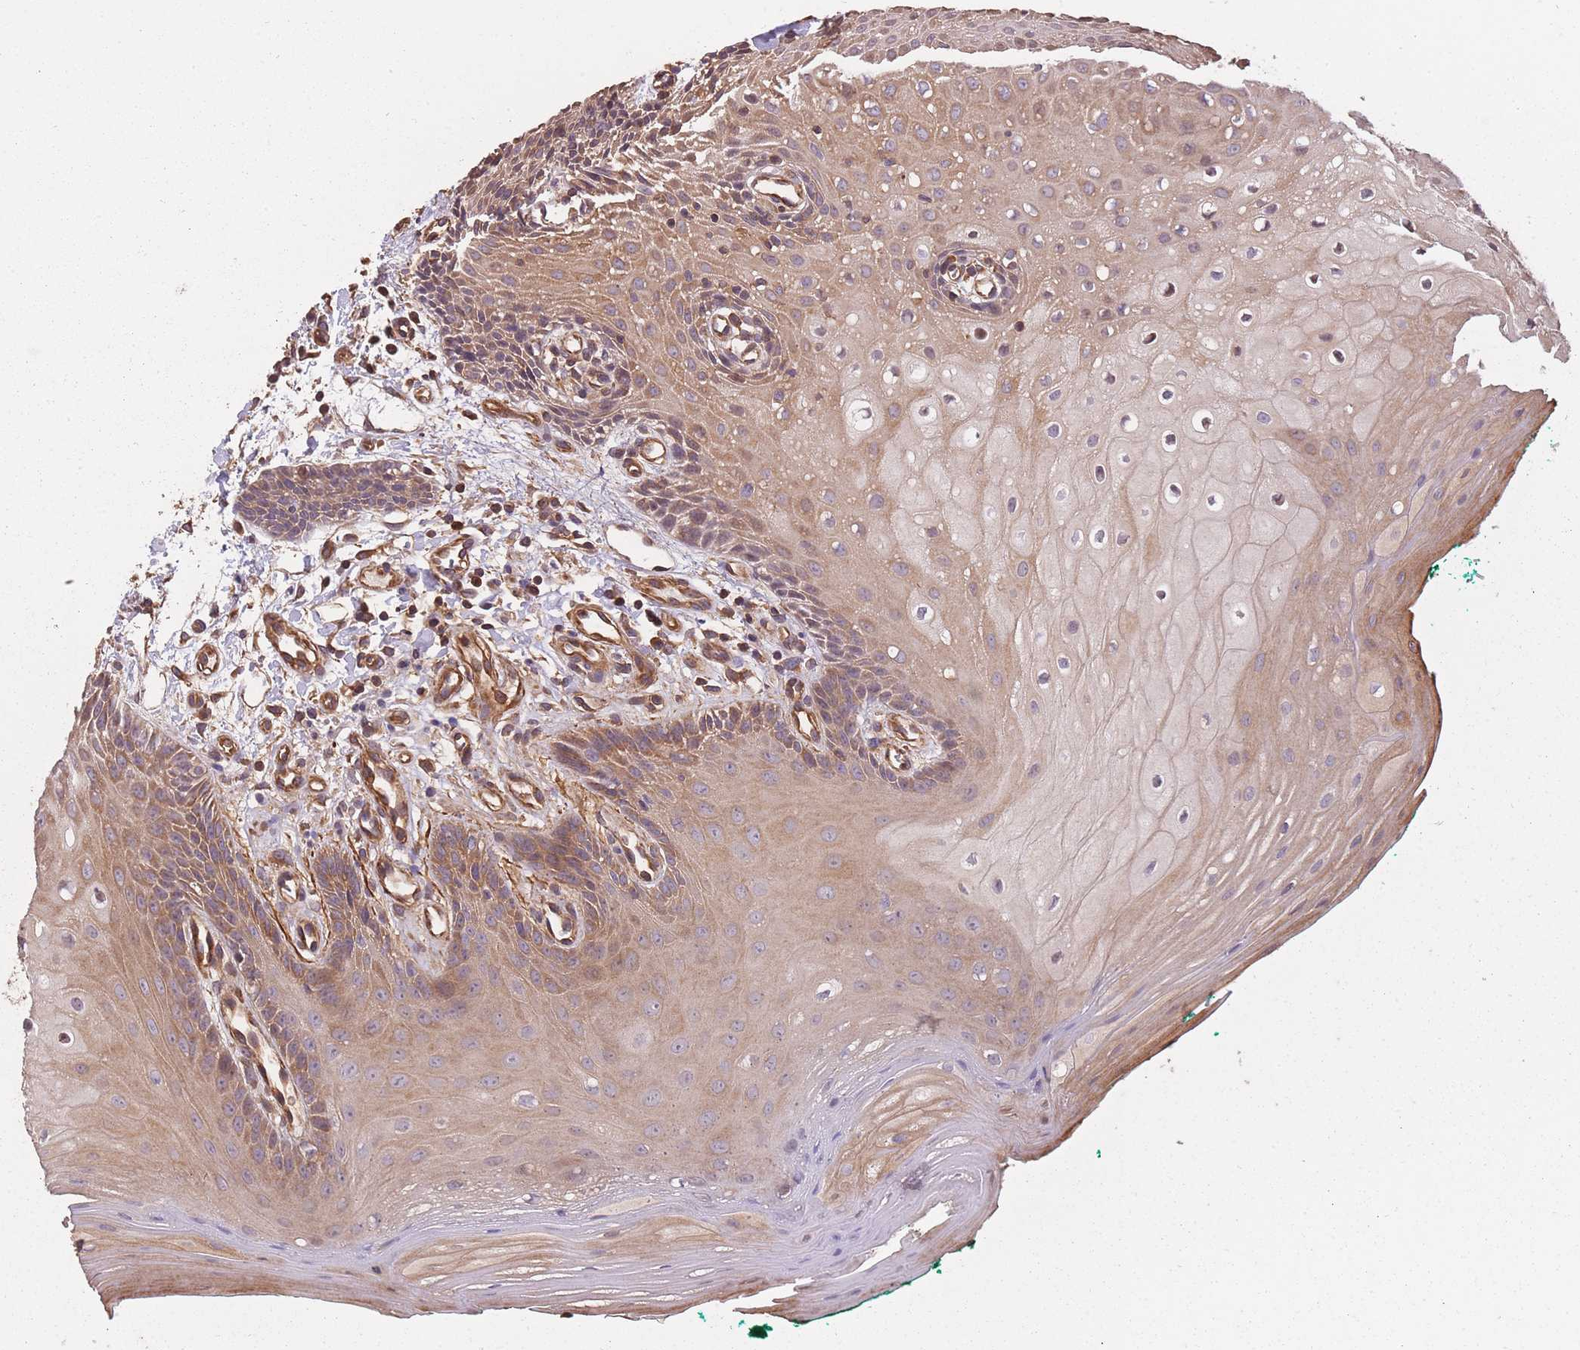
{"staining": {"intensity": "moderate", "quantity": "25%-75%", "location": "cytoplasmic/membranous,nuclear"}, "tissue": "oral mucosa", "cell_type": "Squamous epithelial cells", "image_type": "normal", "snomed": [{"axis": "morphology", "description": "Normal tissue, NOS"}, {"axis": "morphology", "description": "Squamous cell carcinoma, NOS"}, {"axis": "topography", "description": "Oral tissue"}, {"axis": "topography", "description": "Tounge, NOS"}, {"axis": "topography", "description": "Head-Neck"}], "caption": "Brown immunohistochemical staining in unremarkable human oral mucosa exhibits moderate cytoplasmic/membranous,nuclear staining in approximately 25%-75% of squamous epithelial cells. (DAB IHC, brown staining for protein, blue staining for nuclei).", "gene": "ARMH3", "patient": {"sex": "male", "age": 79}}